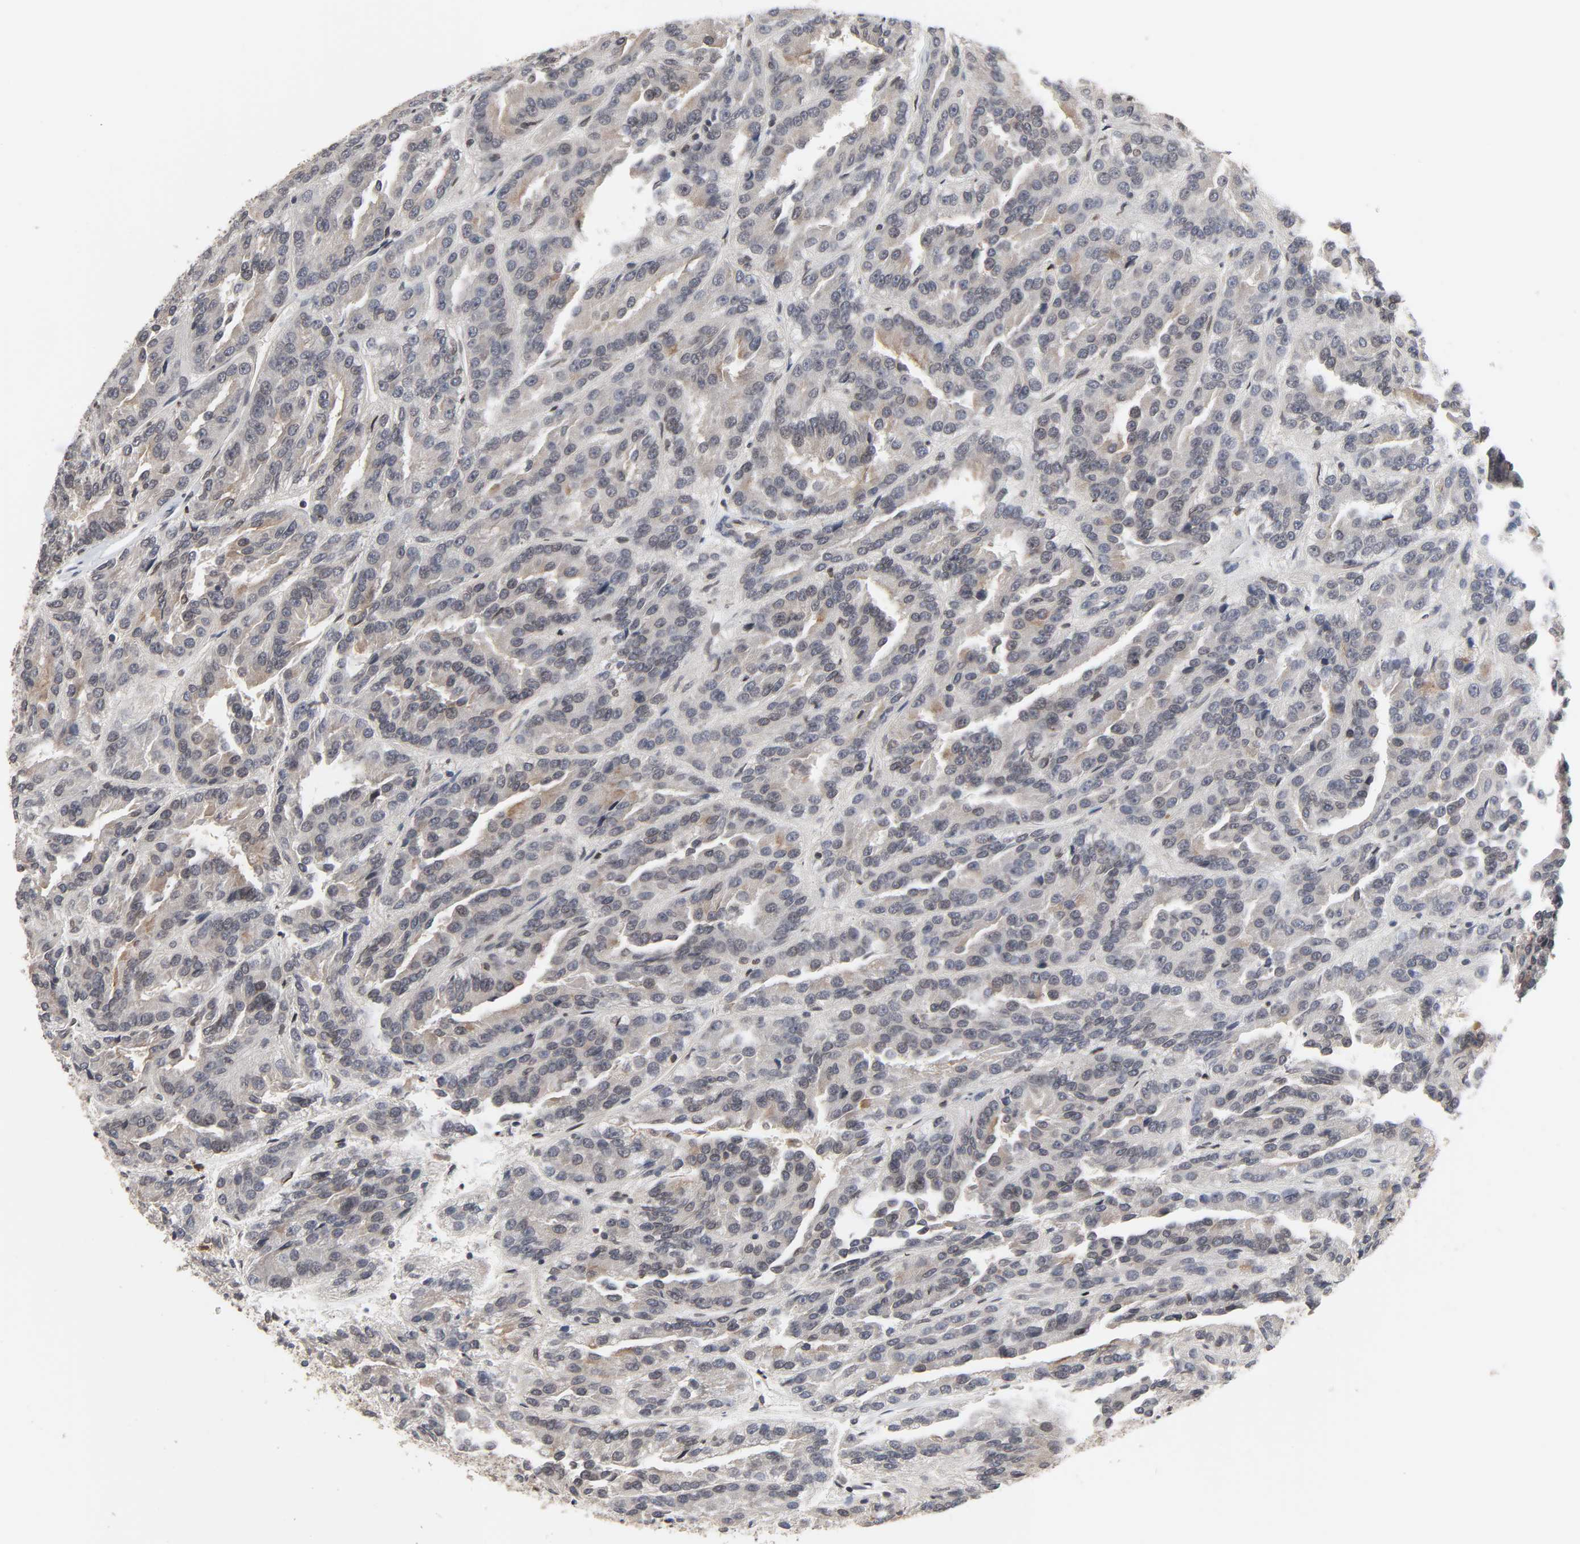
{"staining": {"intensity": "weak", "quantity": "25%-75%", "location": "cytoplasmic/membranous"}, "tissue": "renal cancer", "cell_type": "Tumor cells", "image_type": "cancer", "snomed": [{"axis": "morphology", "description": "Adenocarcinoma, NOS"}, {"axis": "topography", "description": "Kidney"}], "caption": "IHC histopathology image of neoplastic tissue: renal cancer stained using immunohistochemistry (IHC) reveals low levels of weak protein expression localized specifically in the cytoplasmic/membranous of tumor cells, appearing as a cytoplasmic/membranous brown color.", "gene": "CCDC175", "patient": {"sex": "male", "age": 46}}